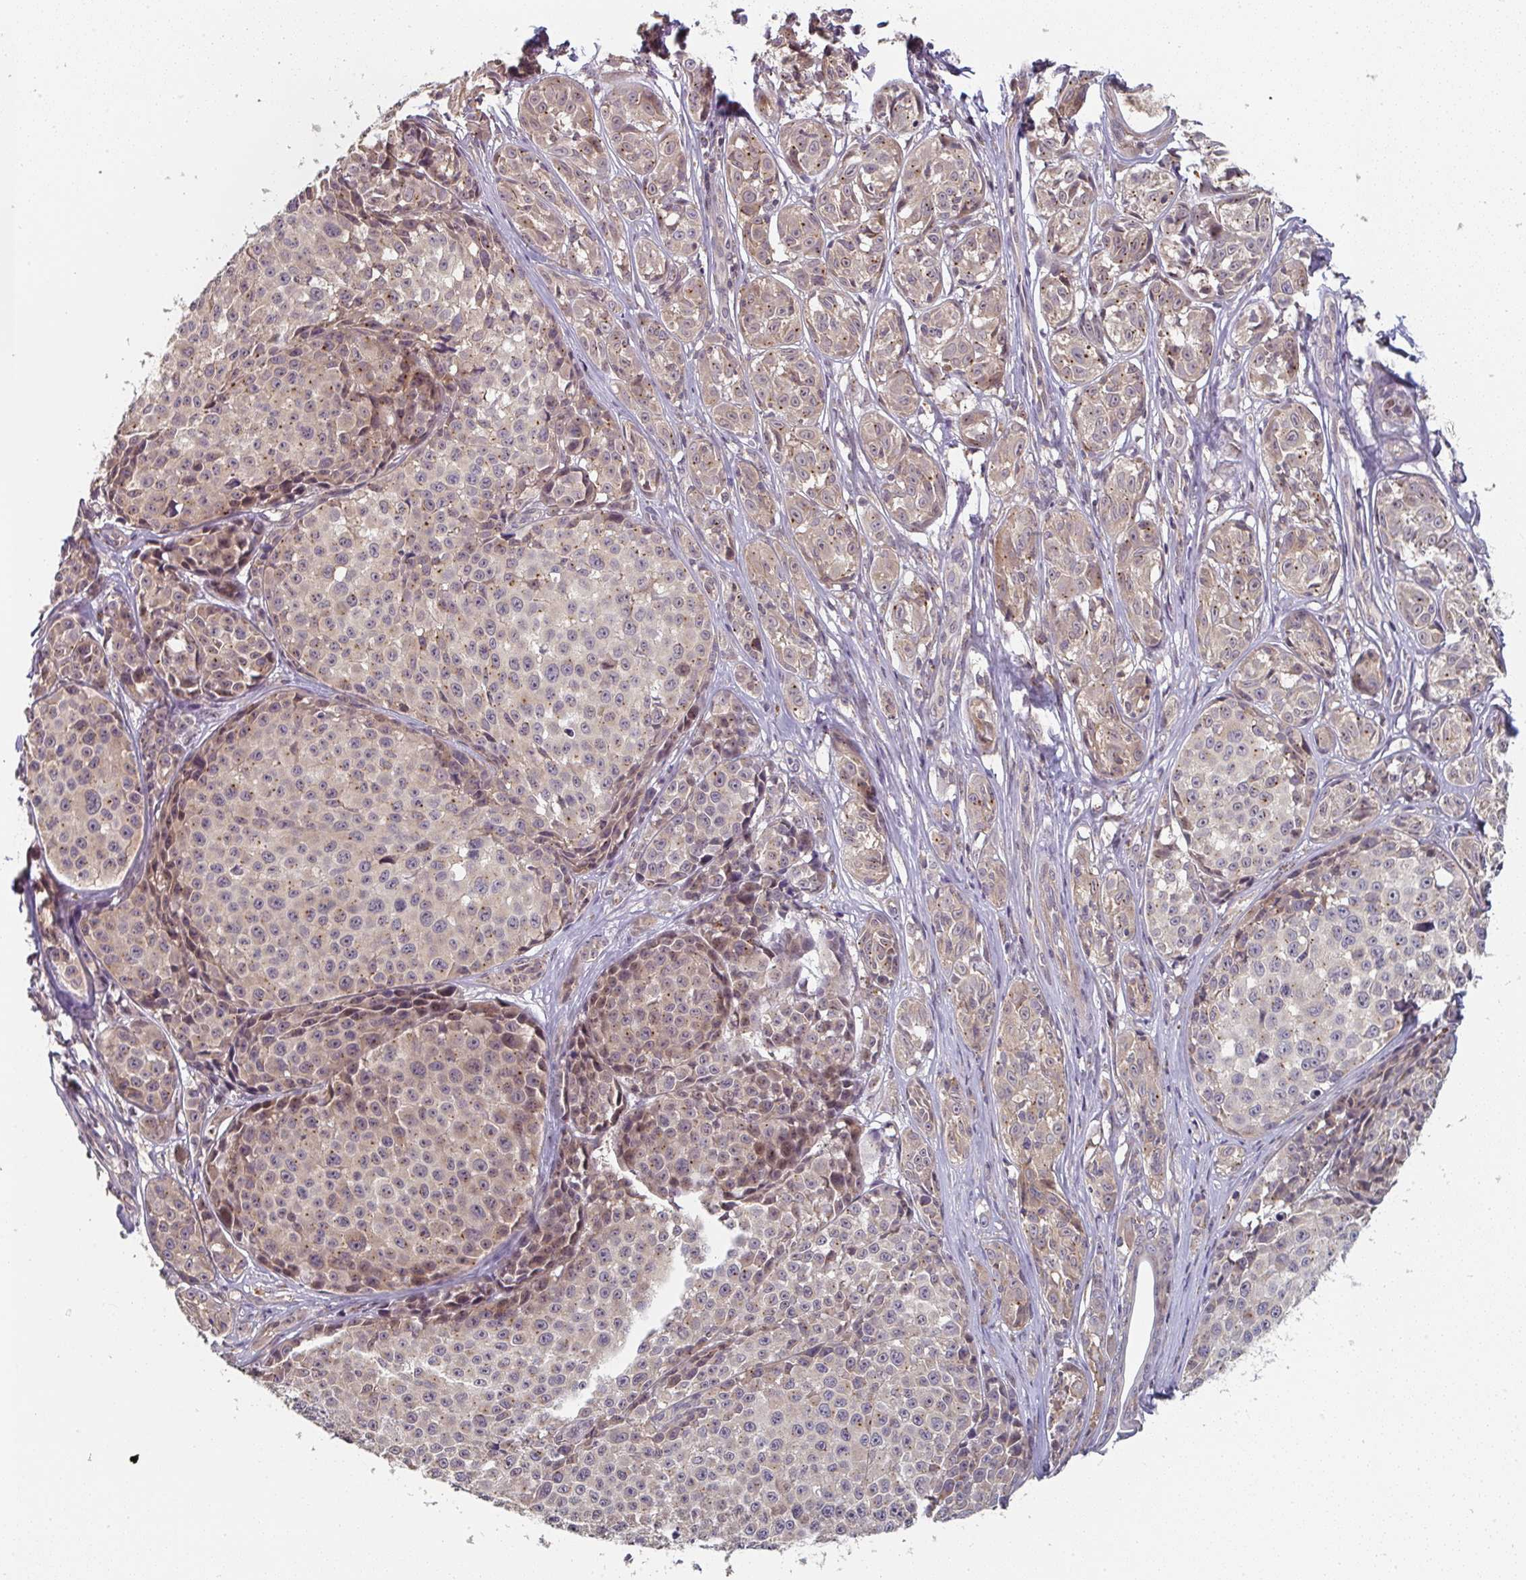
{"staining": {"intensity": "weak", "quantity": "25%-75%", "location": "cytoplasmic/membranous"}, "tissue": "melanoma", "cell_type": "Tumor cells", "image_type": "cancer", "snomed": [{"axis": "morphology", "description": "Malignant melanoma, NOS"}, {"axis": "topography", "description": "Skin"}], "caption": "This histopathology image displays immunohistochemistry (IHC) staining of human malignant melanoma, with low weak cytoplasmic/membranous positivity in about 25%-75% of tumor cells.", "gene": "RANGRF", "patient": {"sex": "female", "age": 35}}